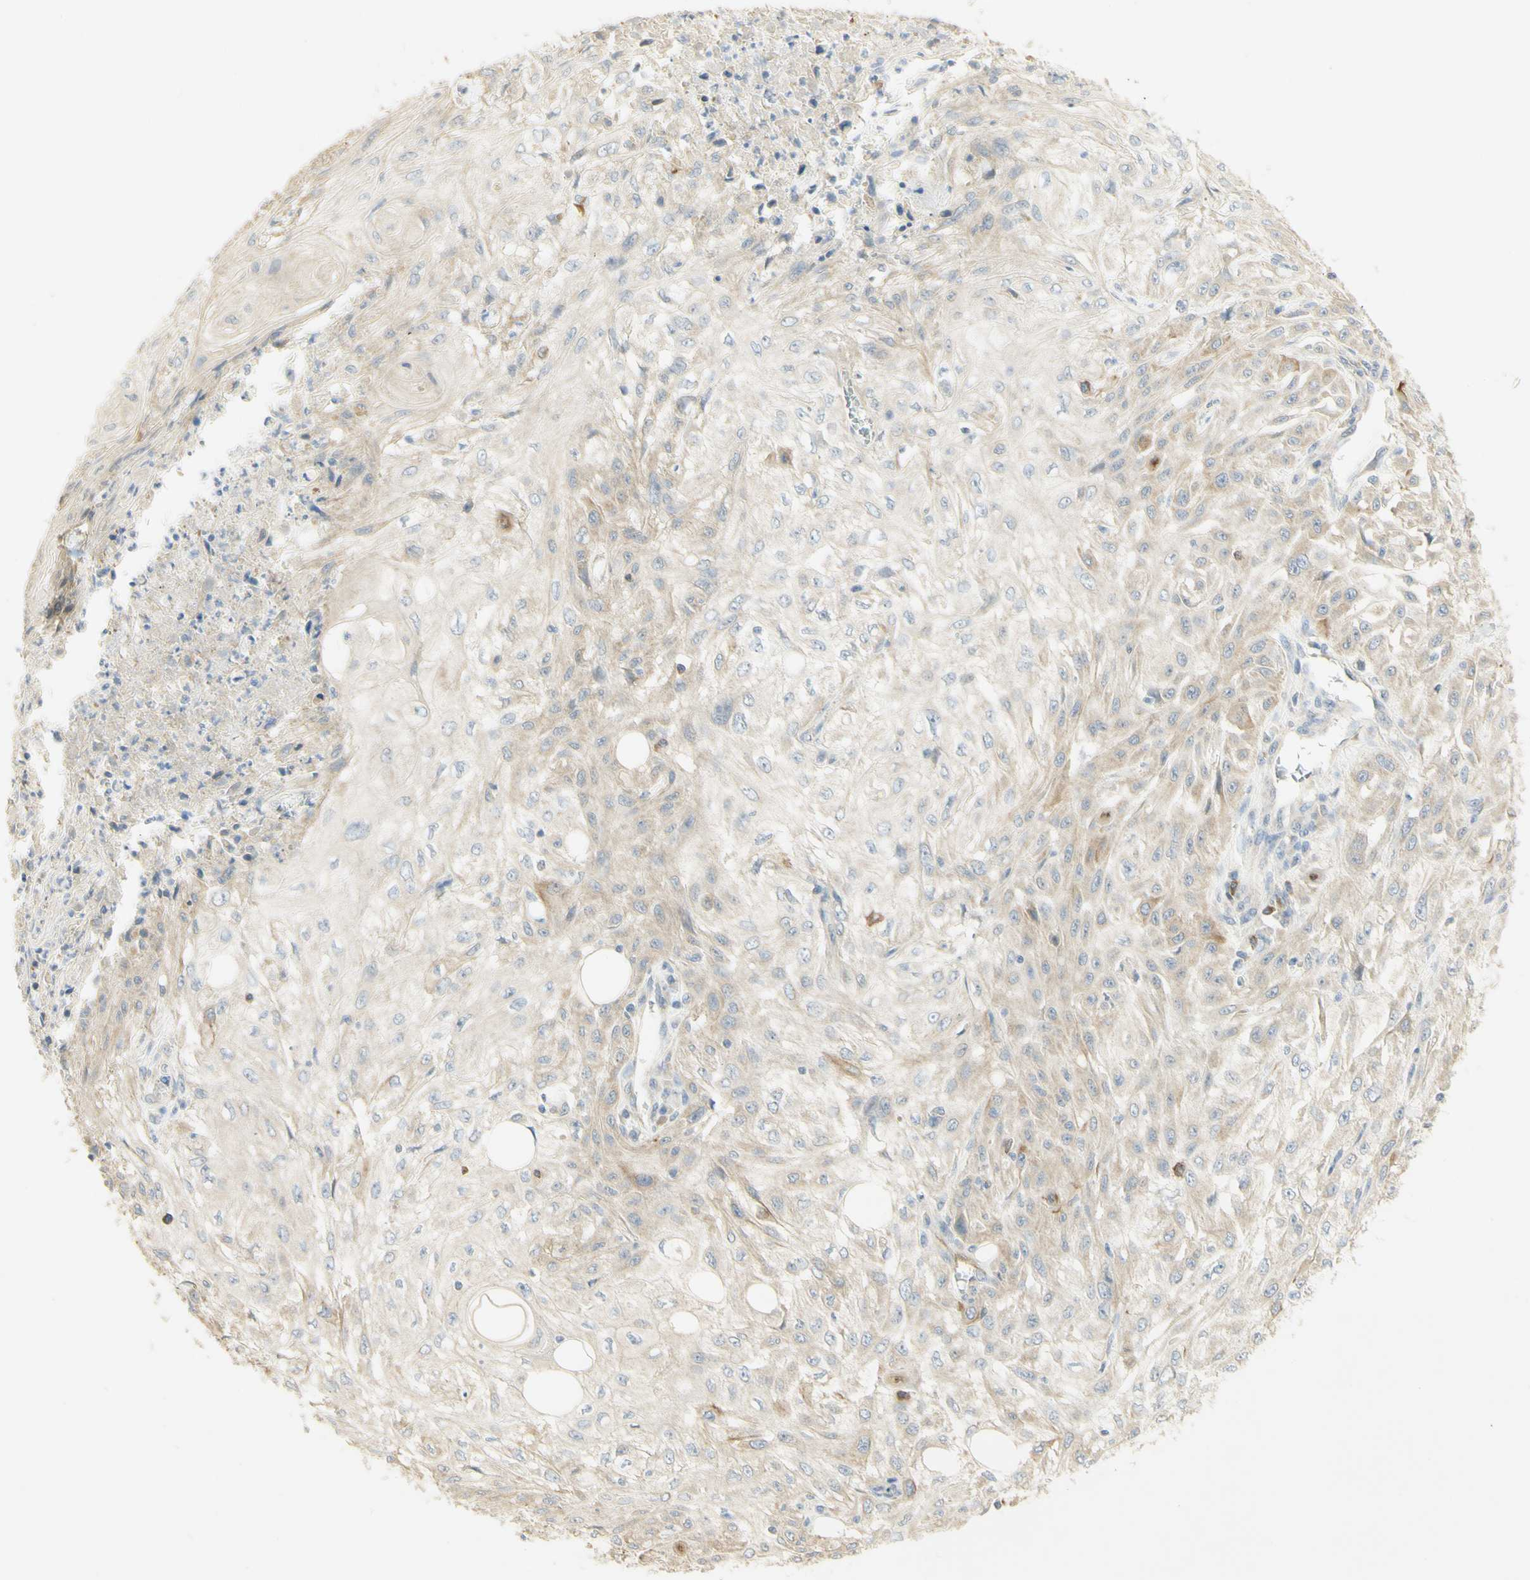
{"staining": {"intensity": "moderate", "quantity": "<25%", "location": "cytoplasmic/membranous"}, "tissue": "skin cancer", "cell_type": "Tumor cells", "image_type": "cancer", "snomed": [{"axis": "morphology", "description": "Squamous cell carcinoma, NOS"}, {"axis": "topography", "description": "Skin"}], "caption": "This is an image of IHC staining of skin cancer (squamous cell carcinoma), which shows moderate staining in the cytoplasmic/membranous of tumor cells.", "gene": "KIF11", "patient": {"sex": "male", "age": 75}}